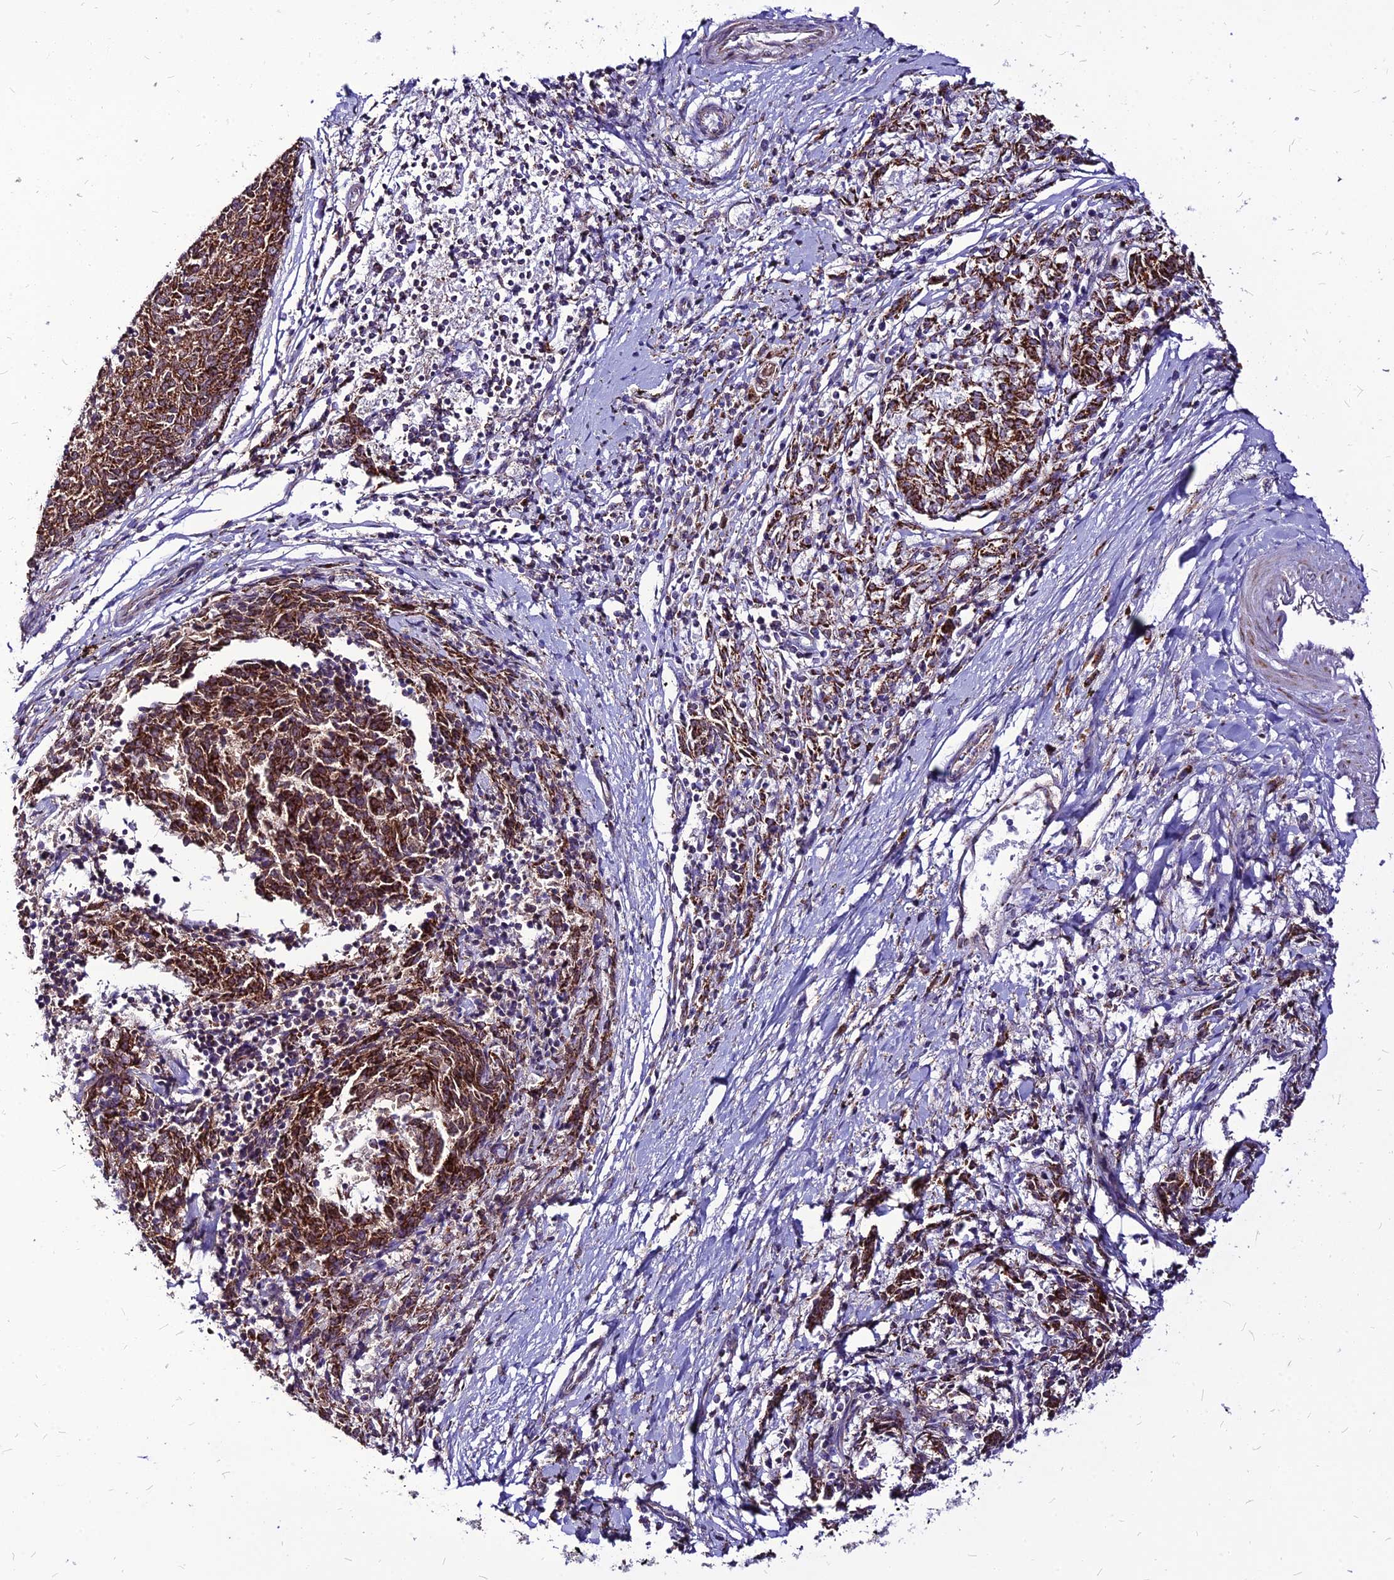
{"staining": {"intensity": "strong", "quantity": ">75%", "location": "cytoplasmic/membranous"}, "tissue": "melanoma", "cell_type": "Tumor cells", "image_type": "cancer", "snomed": [{"axis": "morphology", "description": "Malignant melanoma, NOS"}, {"axis": "topography", "description": "Skin"}], "caption": "A high-resolution histopathology image shows IHC staining of melanoma, which reveals strong cytoplasmic/membranous staining in about >75% of tumor cells. The staining is performed using DAB brown chromogen to label protein expression. The nuclei are counter-stained blue using hematoxylin.", "gene": "ECI1", "patient": {"sex": "female", "age": 72}}